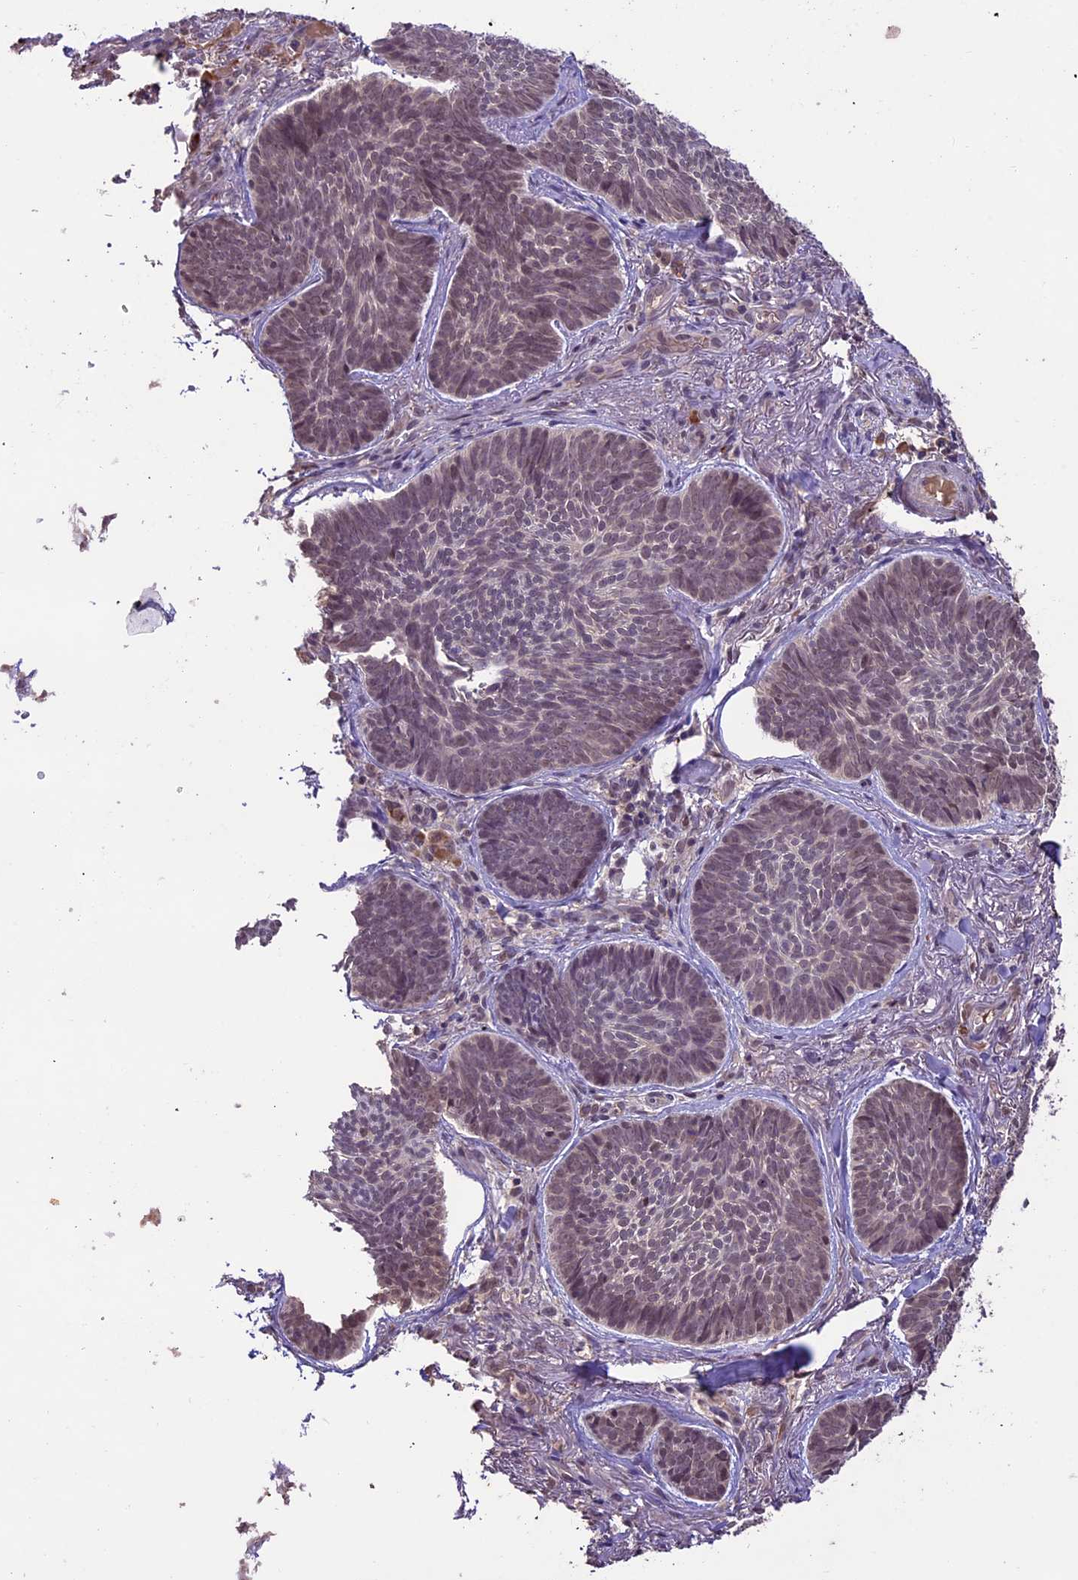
{"staining": {"intensity": "weak", "quantity": "25%-75%", "location": "nuclear"}, "tissue": "skin cancer", "cell_type": "Tumor cells", "image_type": "cancer", "snomed": [{"axis": "morphology", "description": "Basal cell carcinoma"}, {"axis": "topography", "description": "Skin"}], "caption": "This image demonstrates basal cell carcinoma (skin) stained with immunohistochemistry (IHC) to label a protein in brown. The nuclear of tumor cells show weak positivity for the protein. Nuclei are counter-stained blue.", "gene": "ATP10A", "patient": {"sex": "female", "age": 74}}